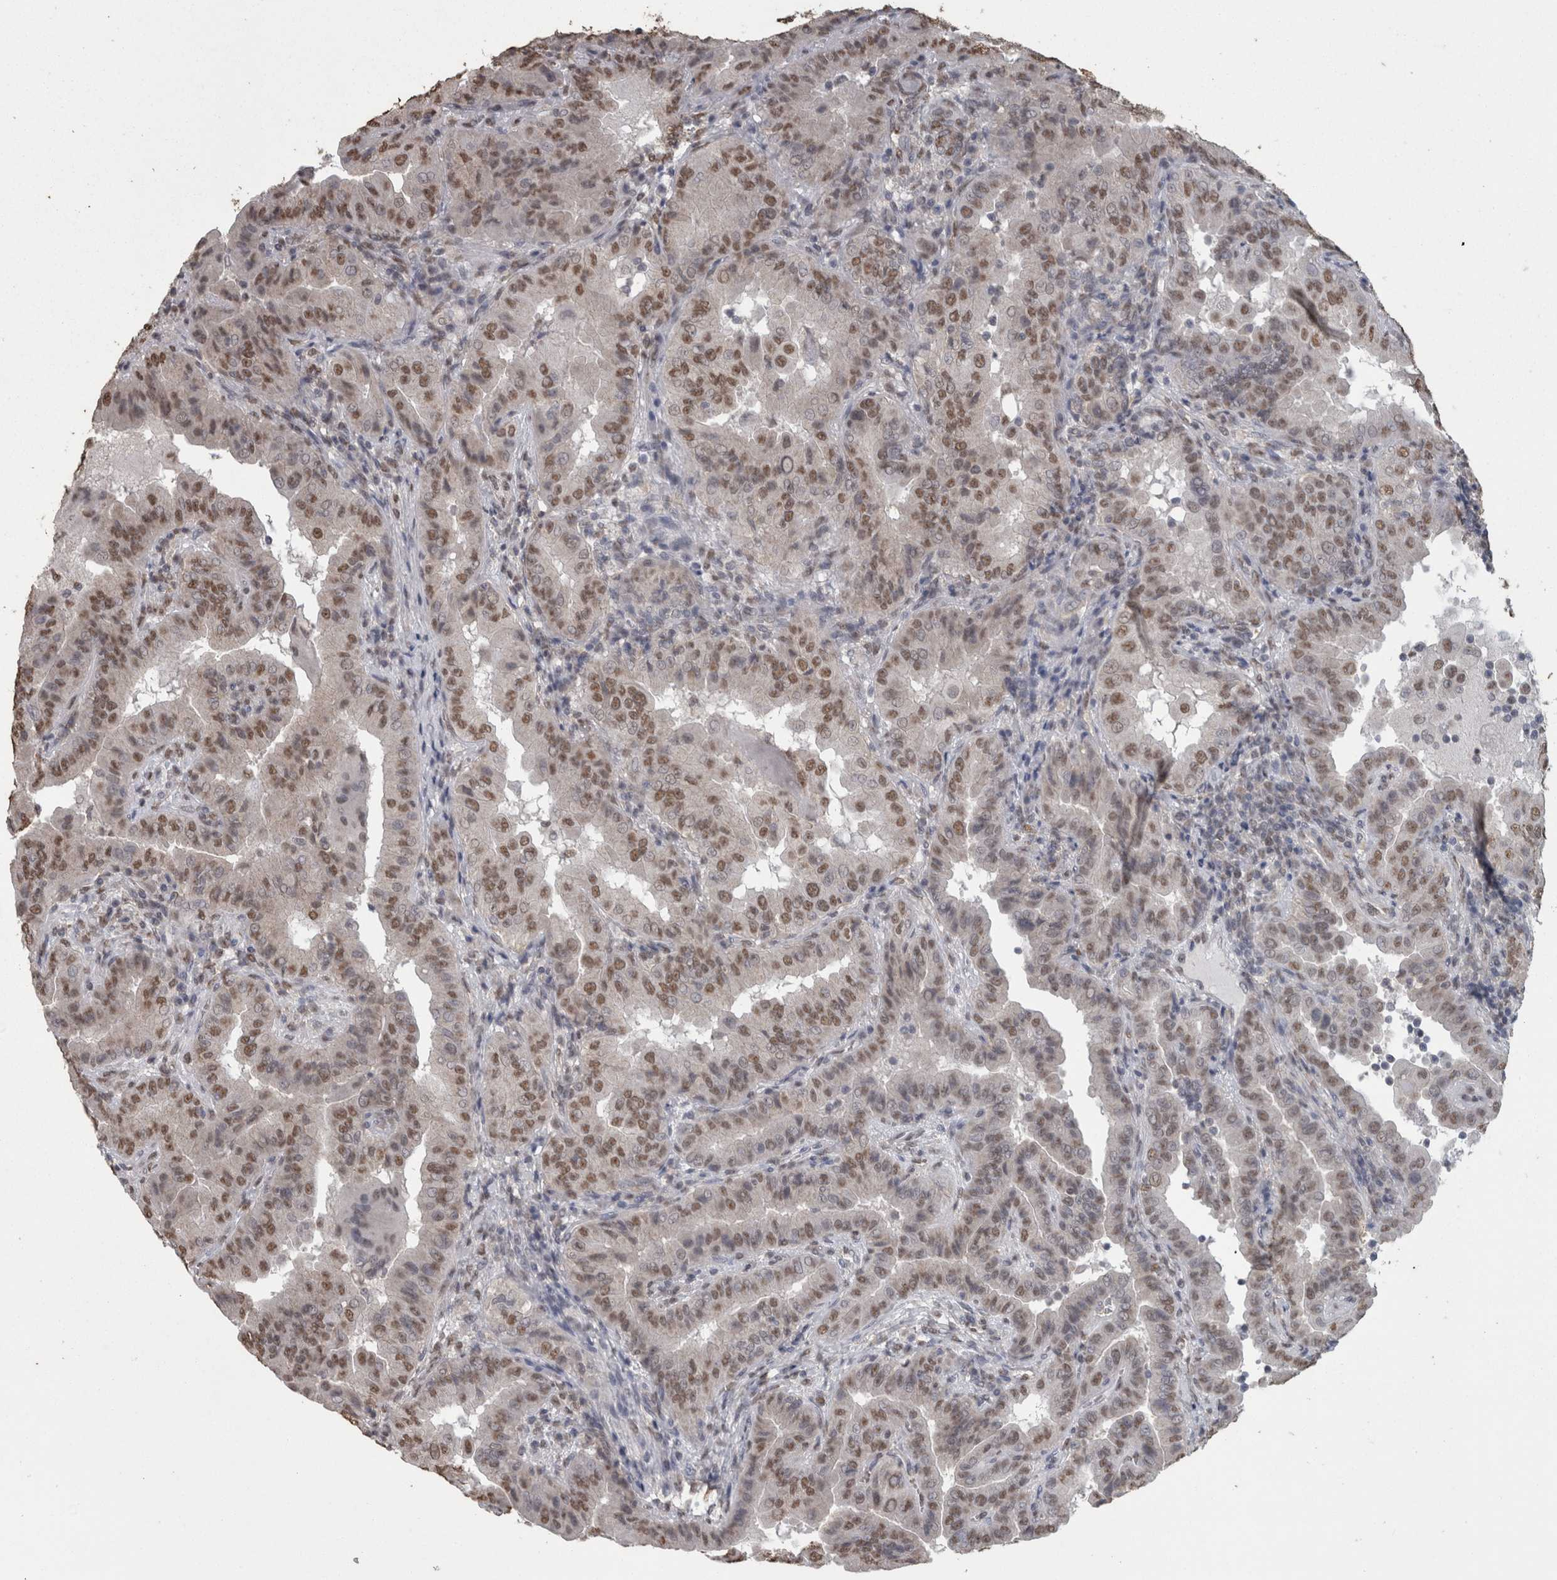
{"staining": {"intensity": "moderate", "quantity": ">75%", "location": "nuclear"}, "tissue": "thyroid cancer", "cell_type": "Tumor cells", "image_type": "cancer", "snomed": [{"axis": "morphology", "description": "Papillary adenocarcinoma, NOS"}, {"axis": "topography", "description": "Thyroid gland"}], "caption": "Immunohistochemistry of human thyroid cancer (papillary adenocarcinoma) reveals medium levels of moderate nuclear expression in approximately >75% of tumor cells.", "gene": "SMAD7", "patient": {"sex": "male", "age": 33}}